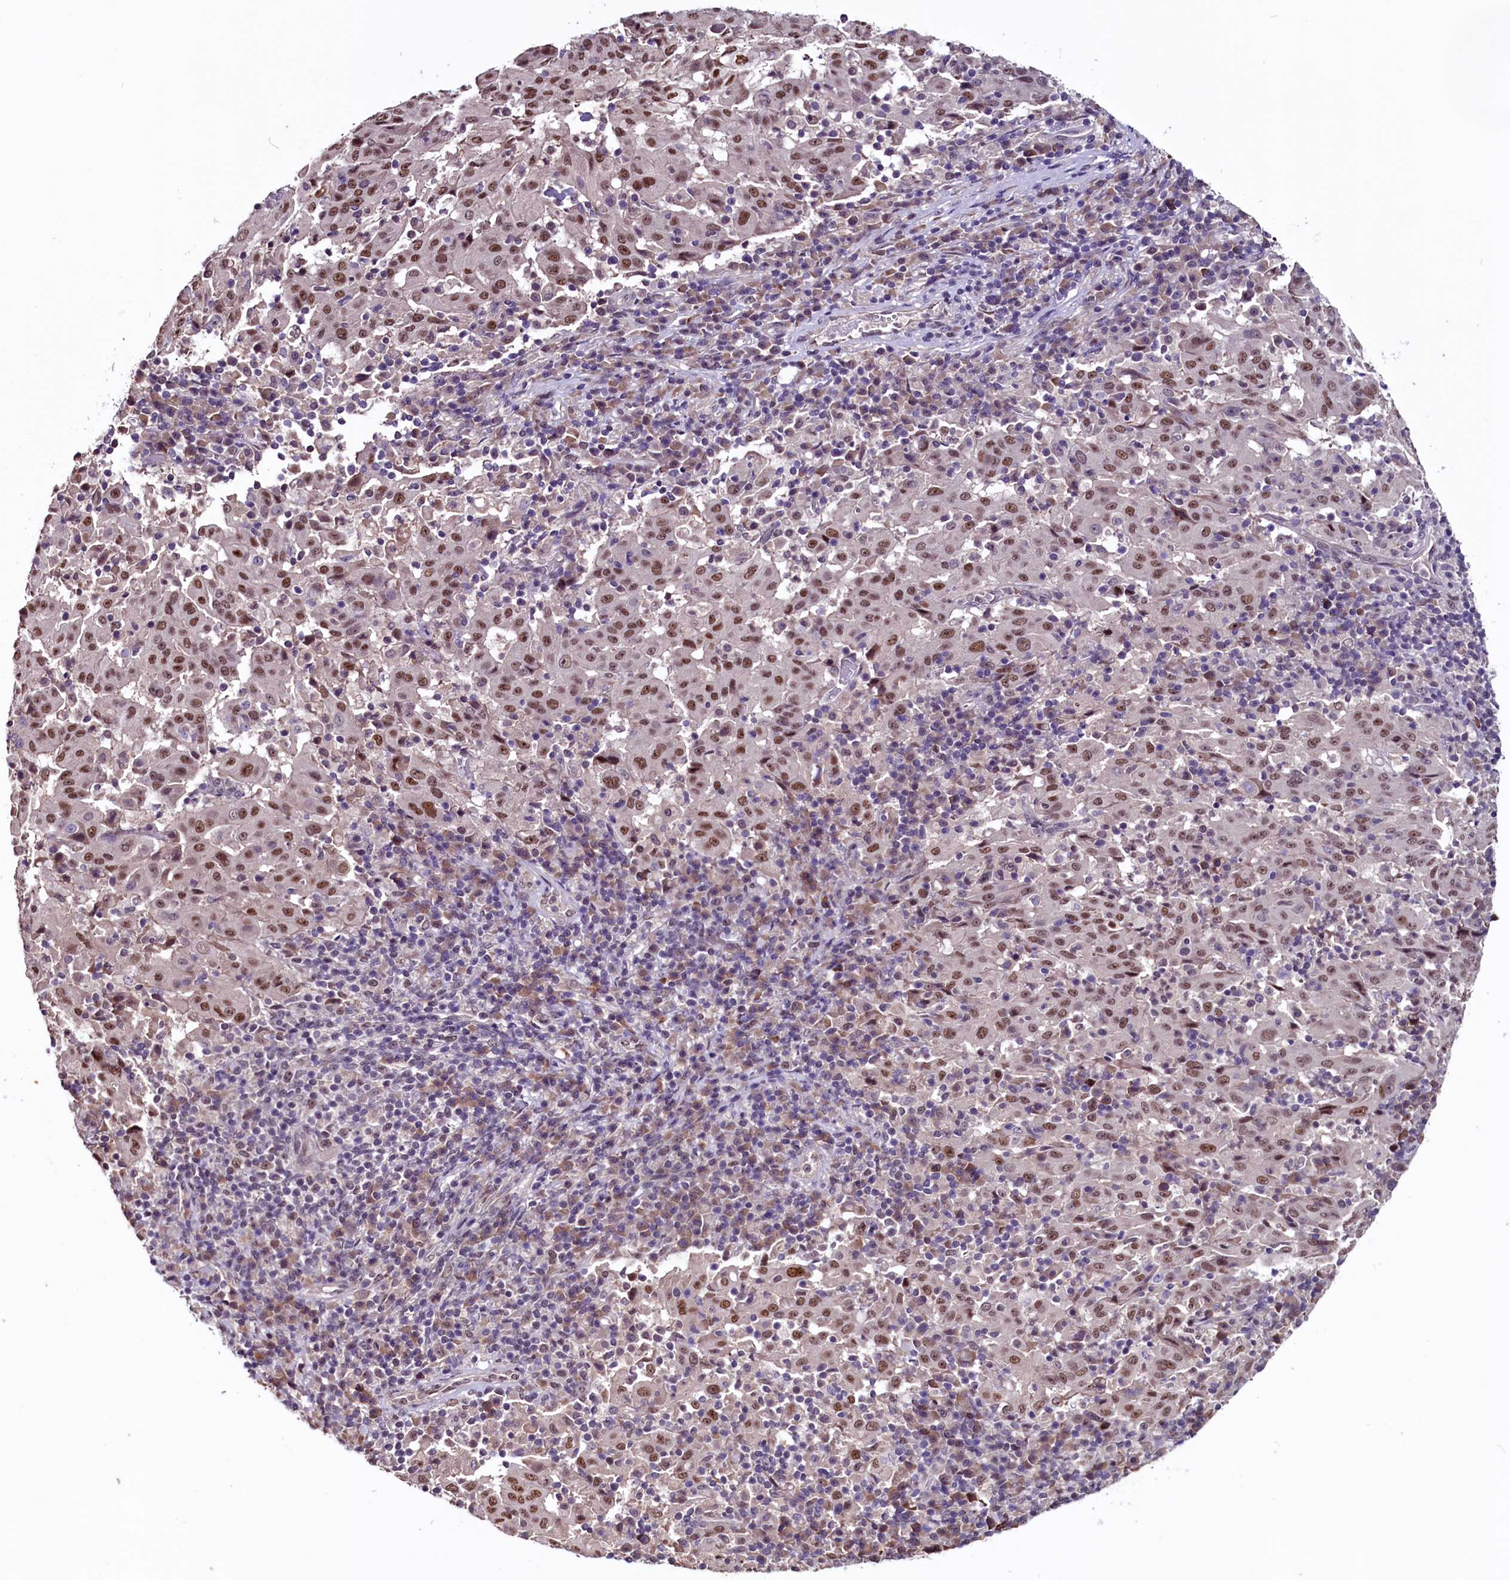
{"staining": {"intensity": "moderate", "quantity": ">75%", "location": "nuclear"}, "tissue": "pancreatic cancer", "cell_type": "Tumor cells", "image_type": "cancer", "snomed": [{"axis": "morphology", "description": "Adenocarcinoma, NOS"}, {"axis": "topography", "description": "Pancreas"}], "caption": "This photomicrograph displays pancreatic cancer stained with immunohistochemistry (IHC) to label a protein in brown. The nuclear of tumor cells show moderate positivity for the protein. Nuclei are counter-stained blue.", "gene": "RNMT", "patient": {"sex": "male", "age": 63}}